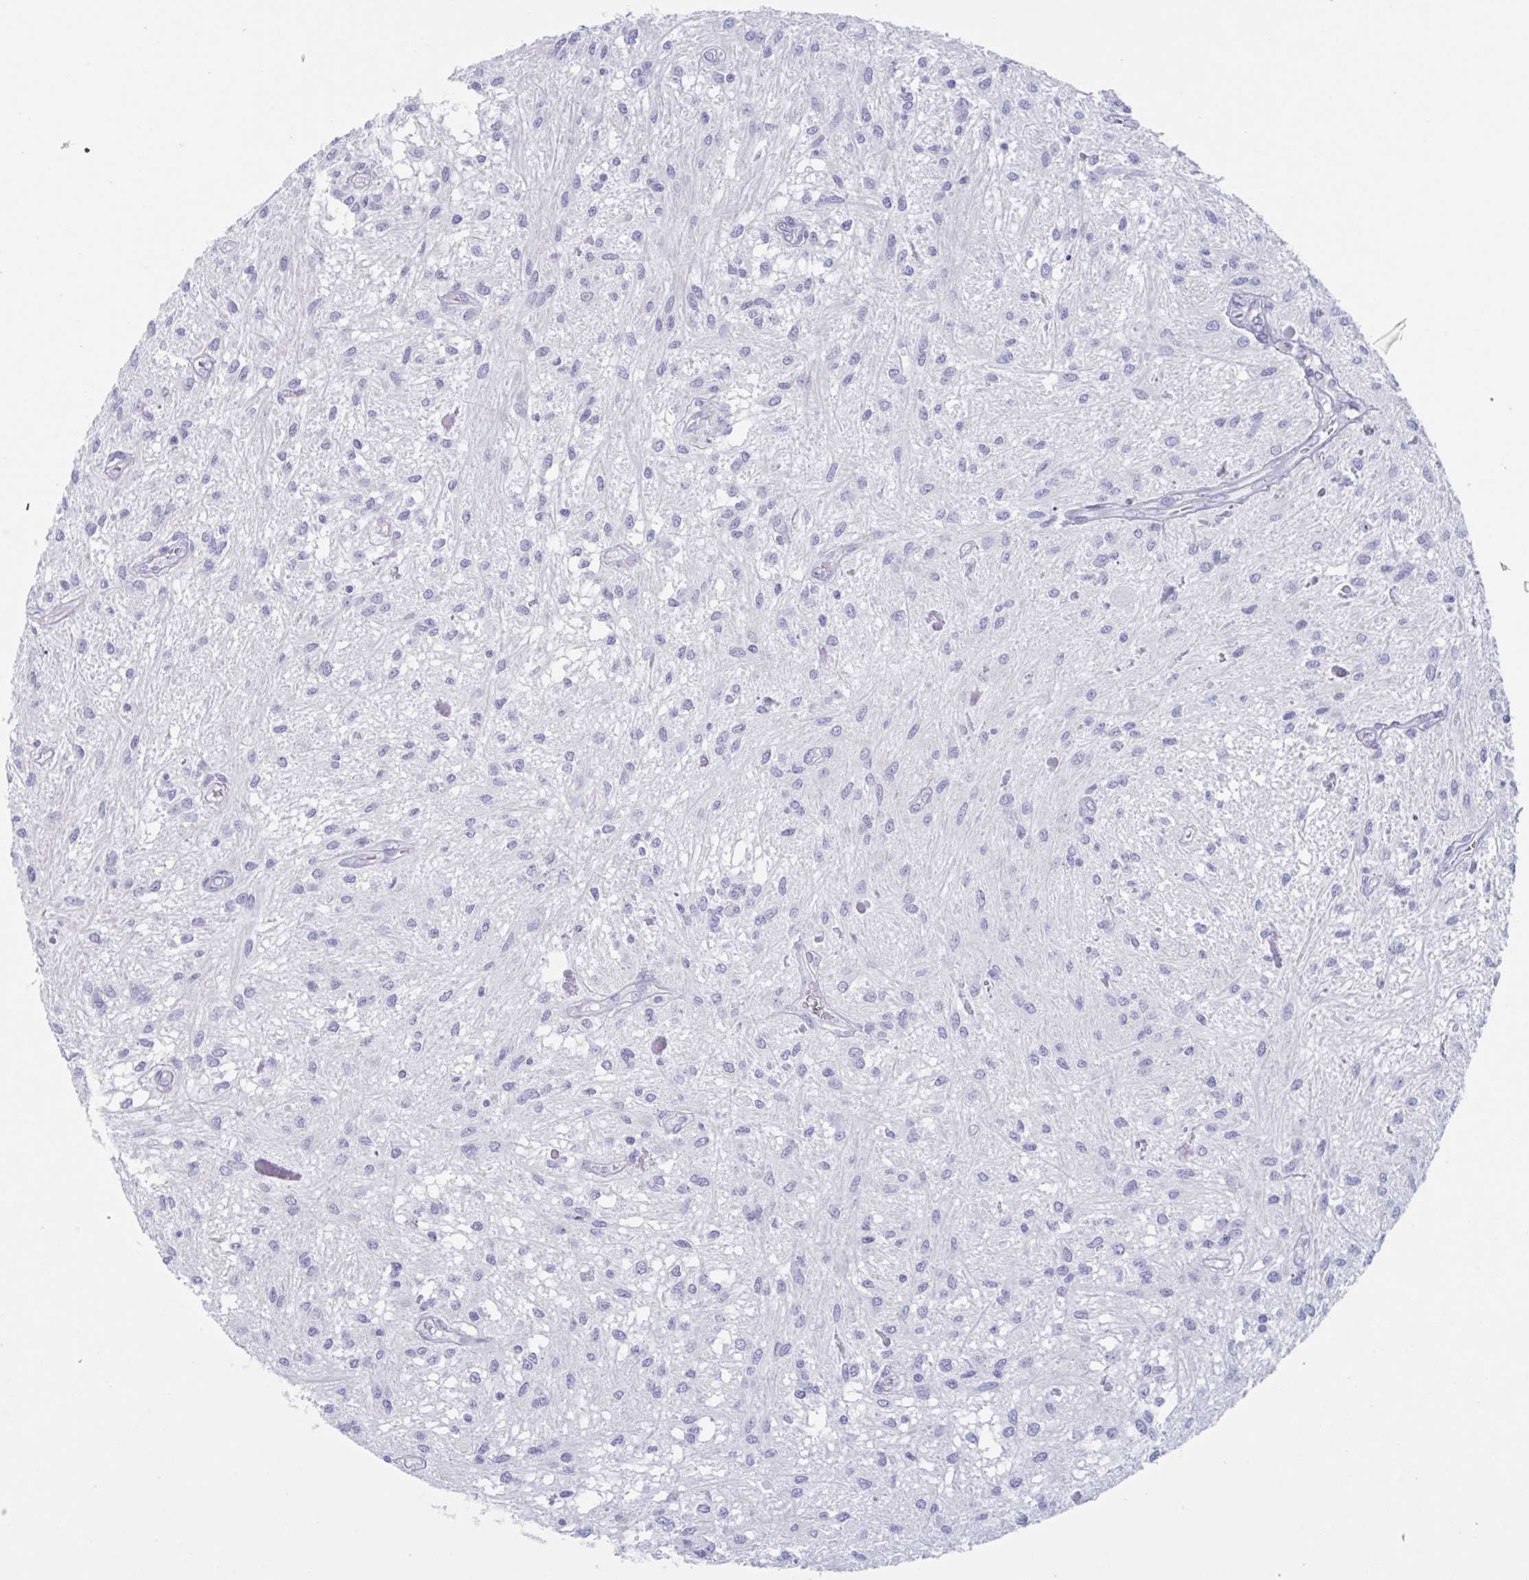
{"staining": {"intensity": "negative", "quantity": "none", "location": "none"}, "tissue": "glioma", "cell_type": "Tumor cells", "image_type": "cancer", "snomed": [{"axis": "morphology", "description": "Glioma, malignant, Low grade"}, {"axis": "topography", "description": "Cerebellum"}], "caption": "Immunohistochemical staining of glioma shows no significant positivity in tumor cells.", "gene": "HSD11B2", "patient": {"sex": "female", "age": 14}}